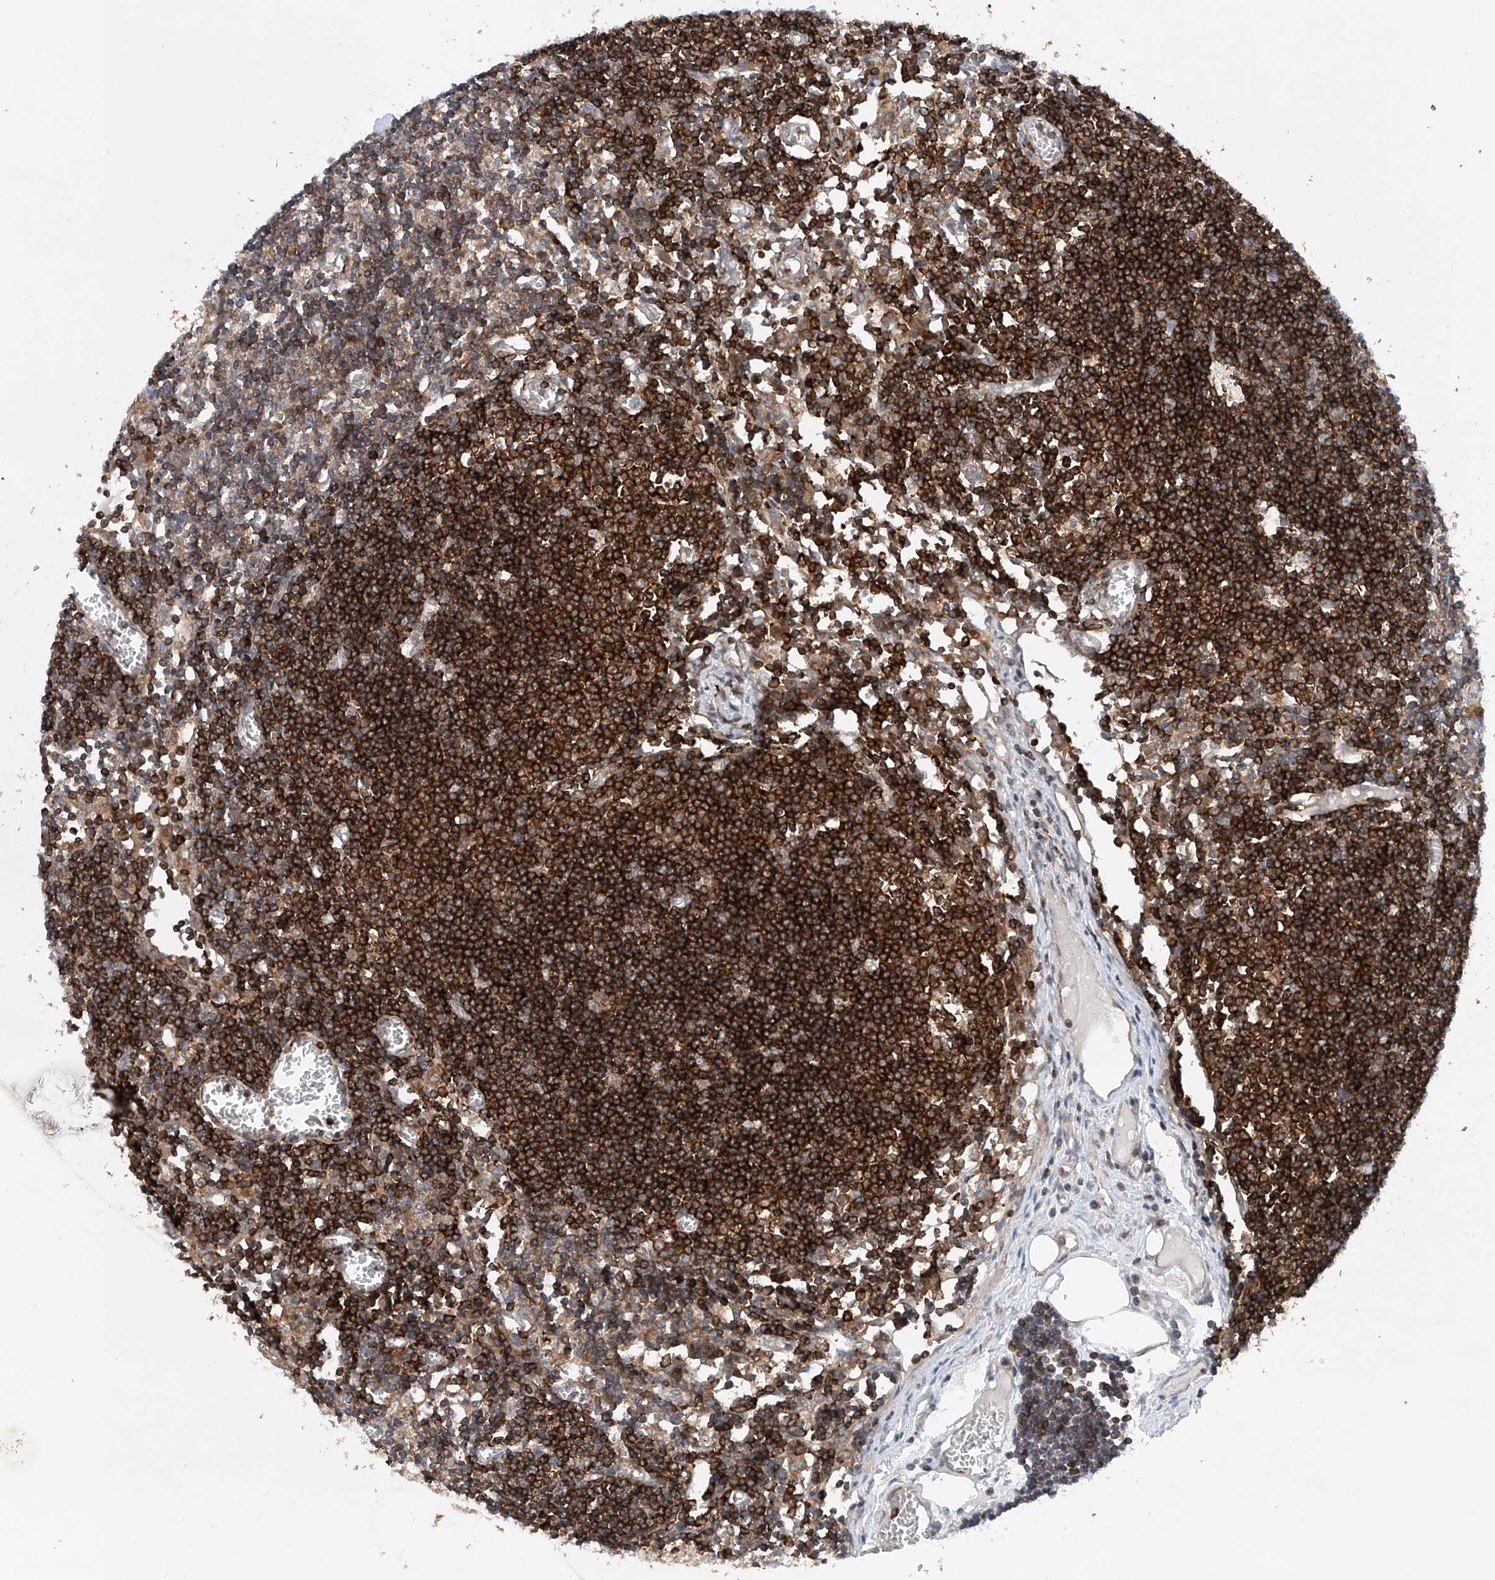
{"staining": {"intensity": "moderate", "quantity": ">75%", "location": "cytoplasmic/membranous"}, "tissue": "lymph node", "cell_type": "Germinal center cells", "image_type": "normal", "snomed": [{"axis": "morphology", "description": "Normal tissue, NOS"}, {"axis": "topography", "description": "Lymph node"}], "caption": "A brown stain highlights moderate cytoplasmic/membranous positivity of a protein in germinal center cells of benign human lymph node.", "gene": "CEP85L", "patient": {"sex": "female", "age": 11}}